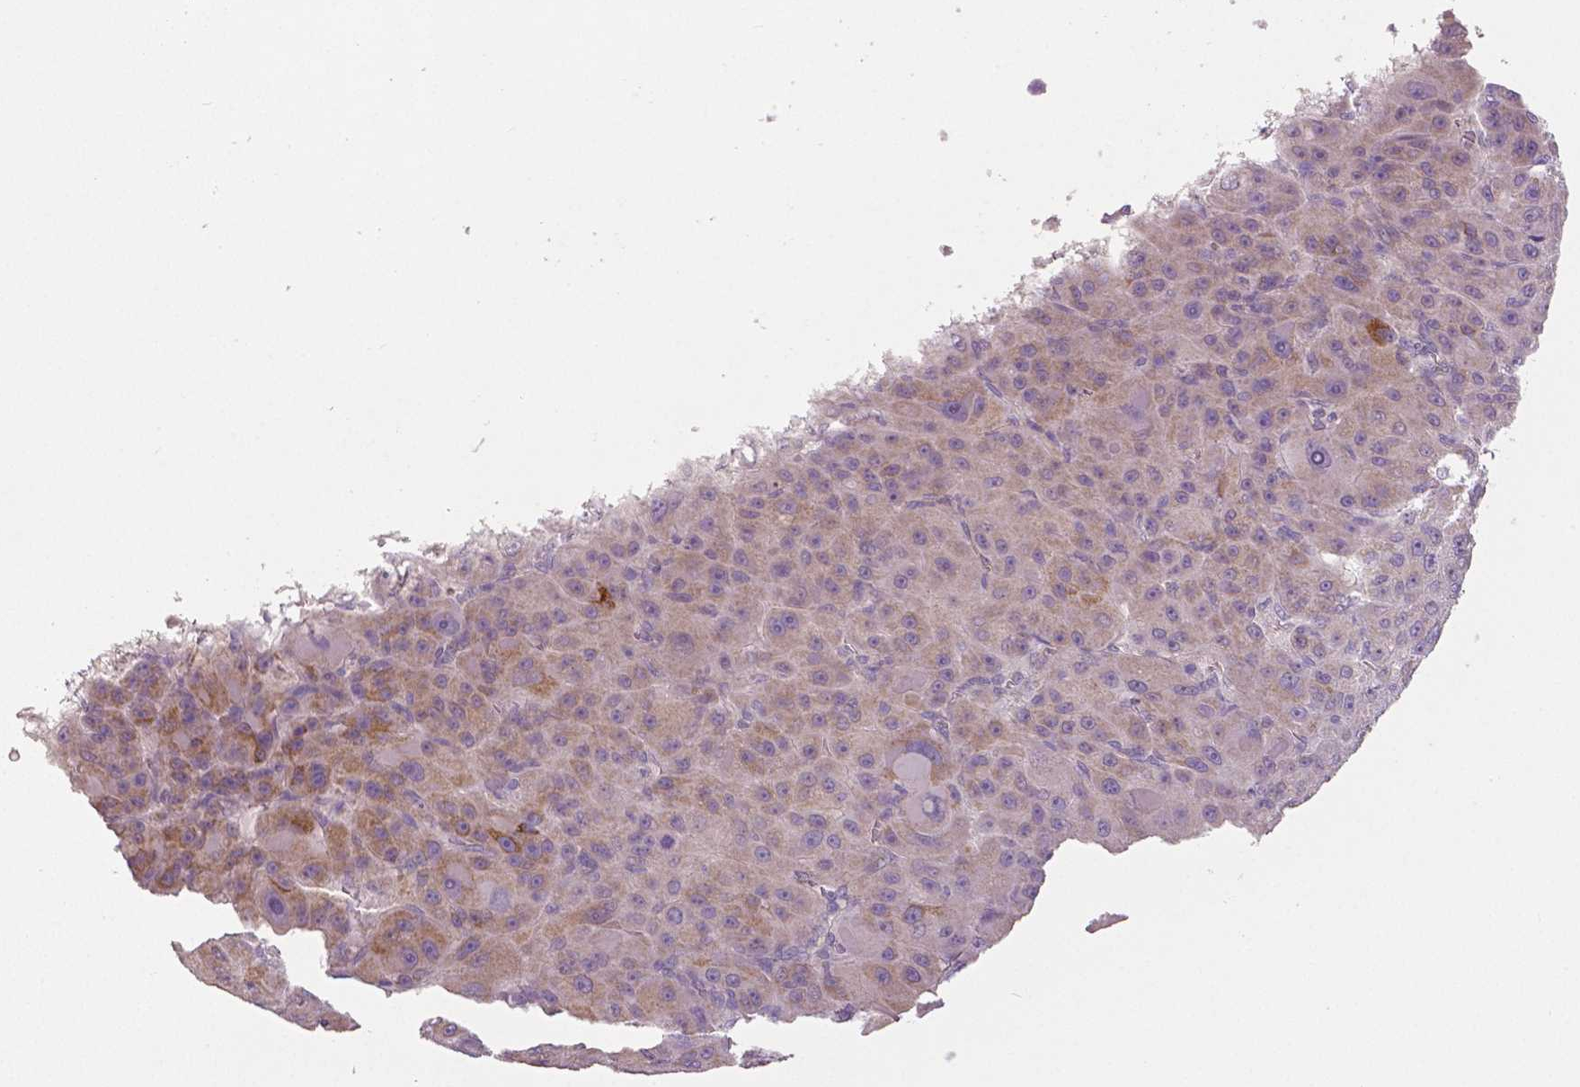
{"staining": {"intensity": "moderate", "quantity": "<25%", "location": "cytoplasmic/membranous"}, "tissue": "liver cancer", "cell_type": "Tumor cells", "image_type": "cancer", "snomed": [{"axis": "morphology", "description": "Carcinoma, Hepatocellular, NOS"}, {"axis": "topography", "description": "Liver"}], "caption": "Human liver cancer stained with a brown dye shows moderate cytoplasmic/membranous positive staining in approximately <25% of tumor cells.", "gene": "FLT1", "patient": {"sex": "male", "age": 76}}